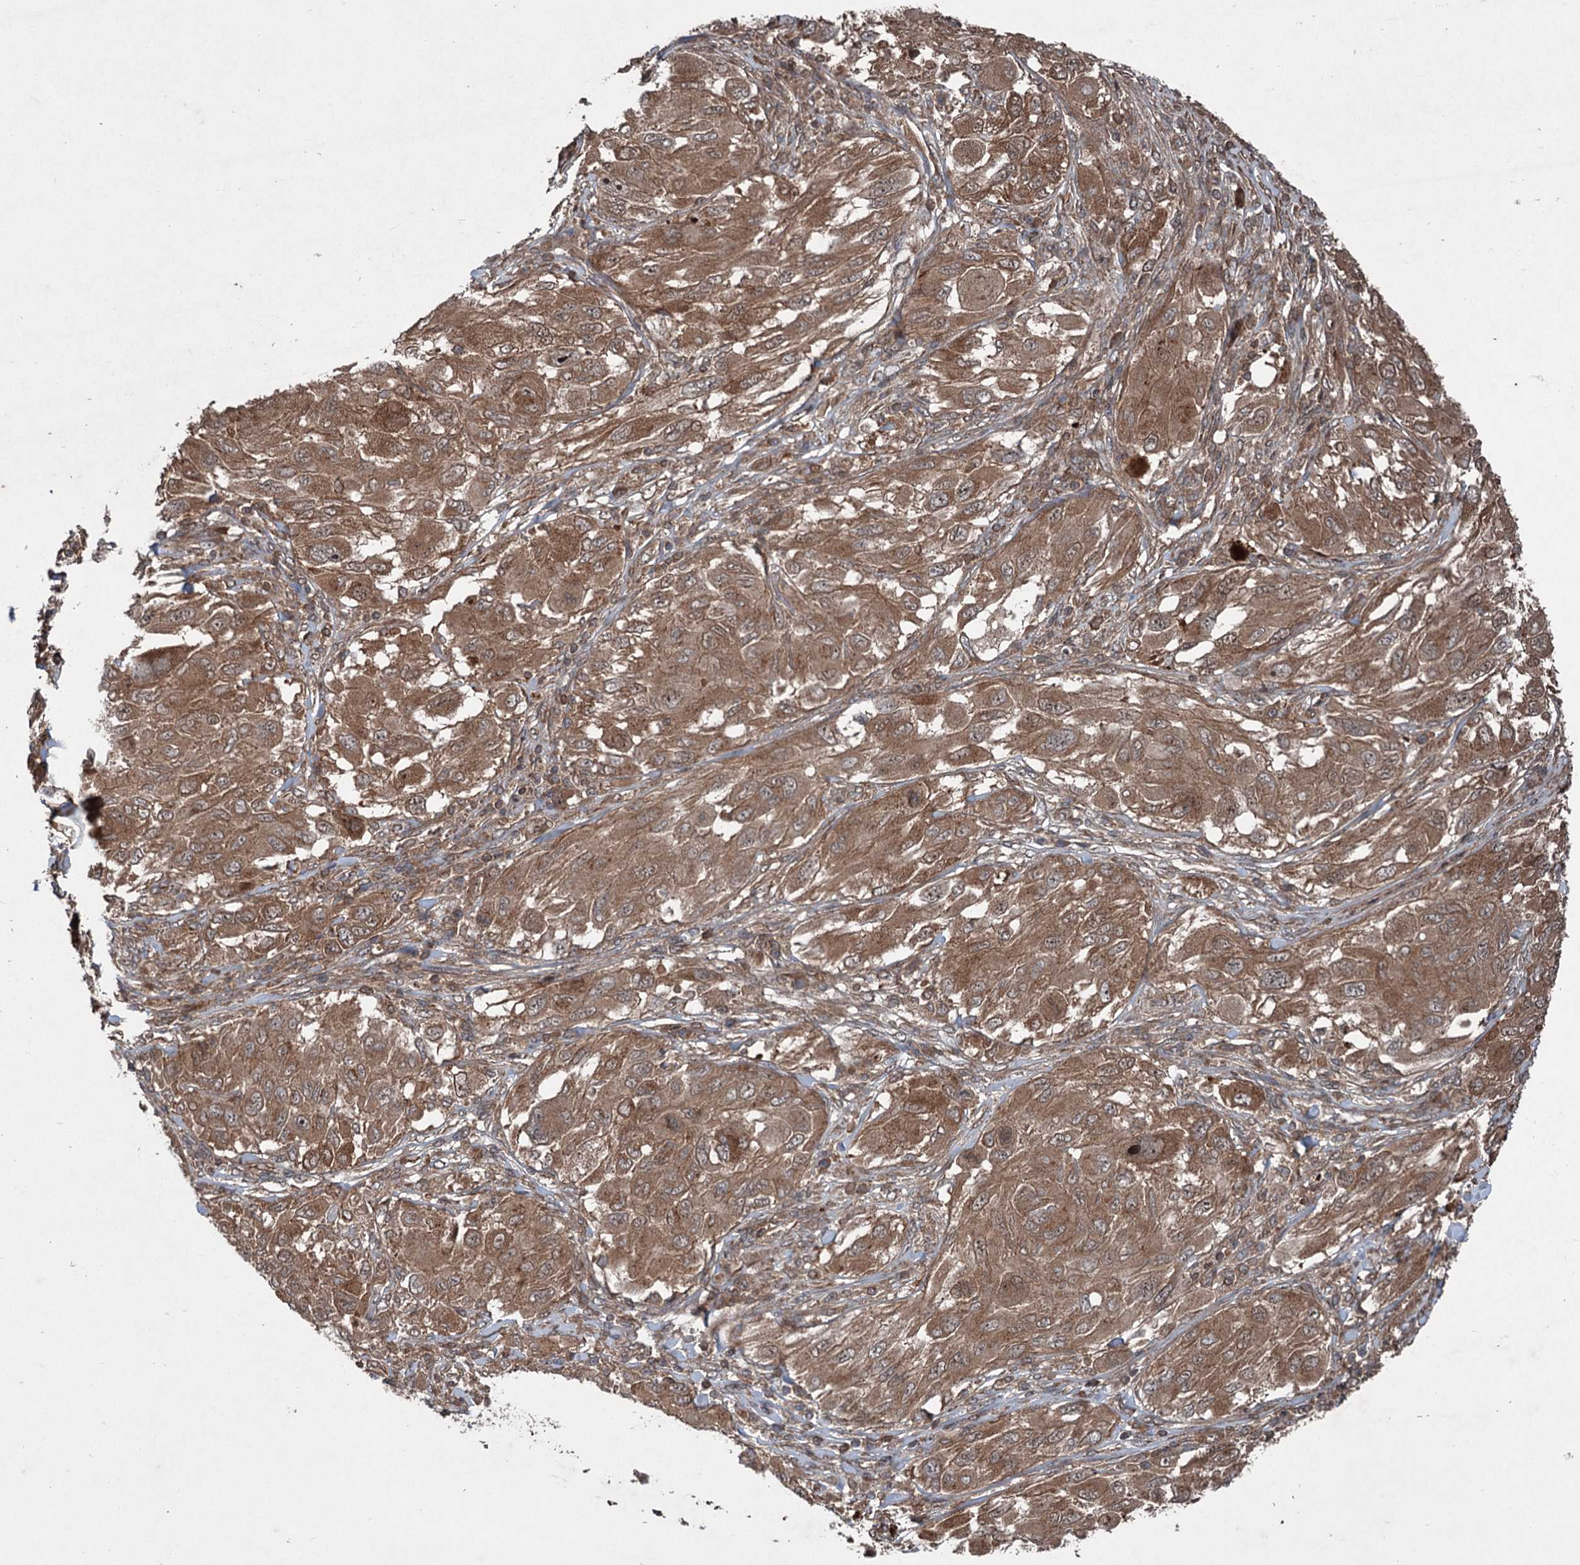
{"staining": {"intensity": "moderate", "quantity": ">75%", "location": "cytoplasmic/membranous"}, "tissue": "melanoma", "cell_type": "Tumor cells", "image_type": "cancer", "snomed": [{"axis": "morphology", "description": "Malignant melanoma, NOS"}, {"axis": "topography", "description": "Skin"}], "caption": "Tumor cells display medium levels of moderate cytoplasmic/membranous staining in about >75% of cells in human melanoma. (DAB (3,3'-diaminobenzidine) = brown stain, brightfield microscopy at high magnification).", "gene": "ALAS1", "patient": {"sex": "female", "age": 91}}